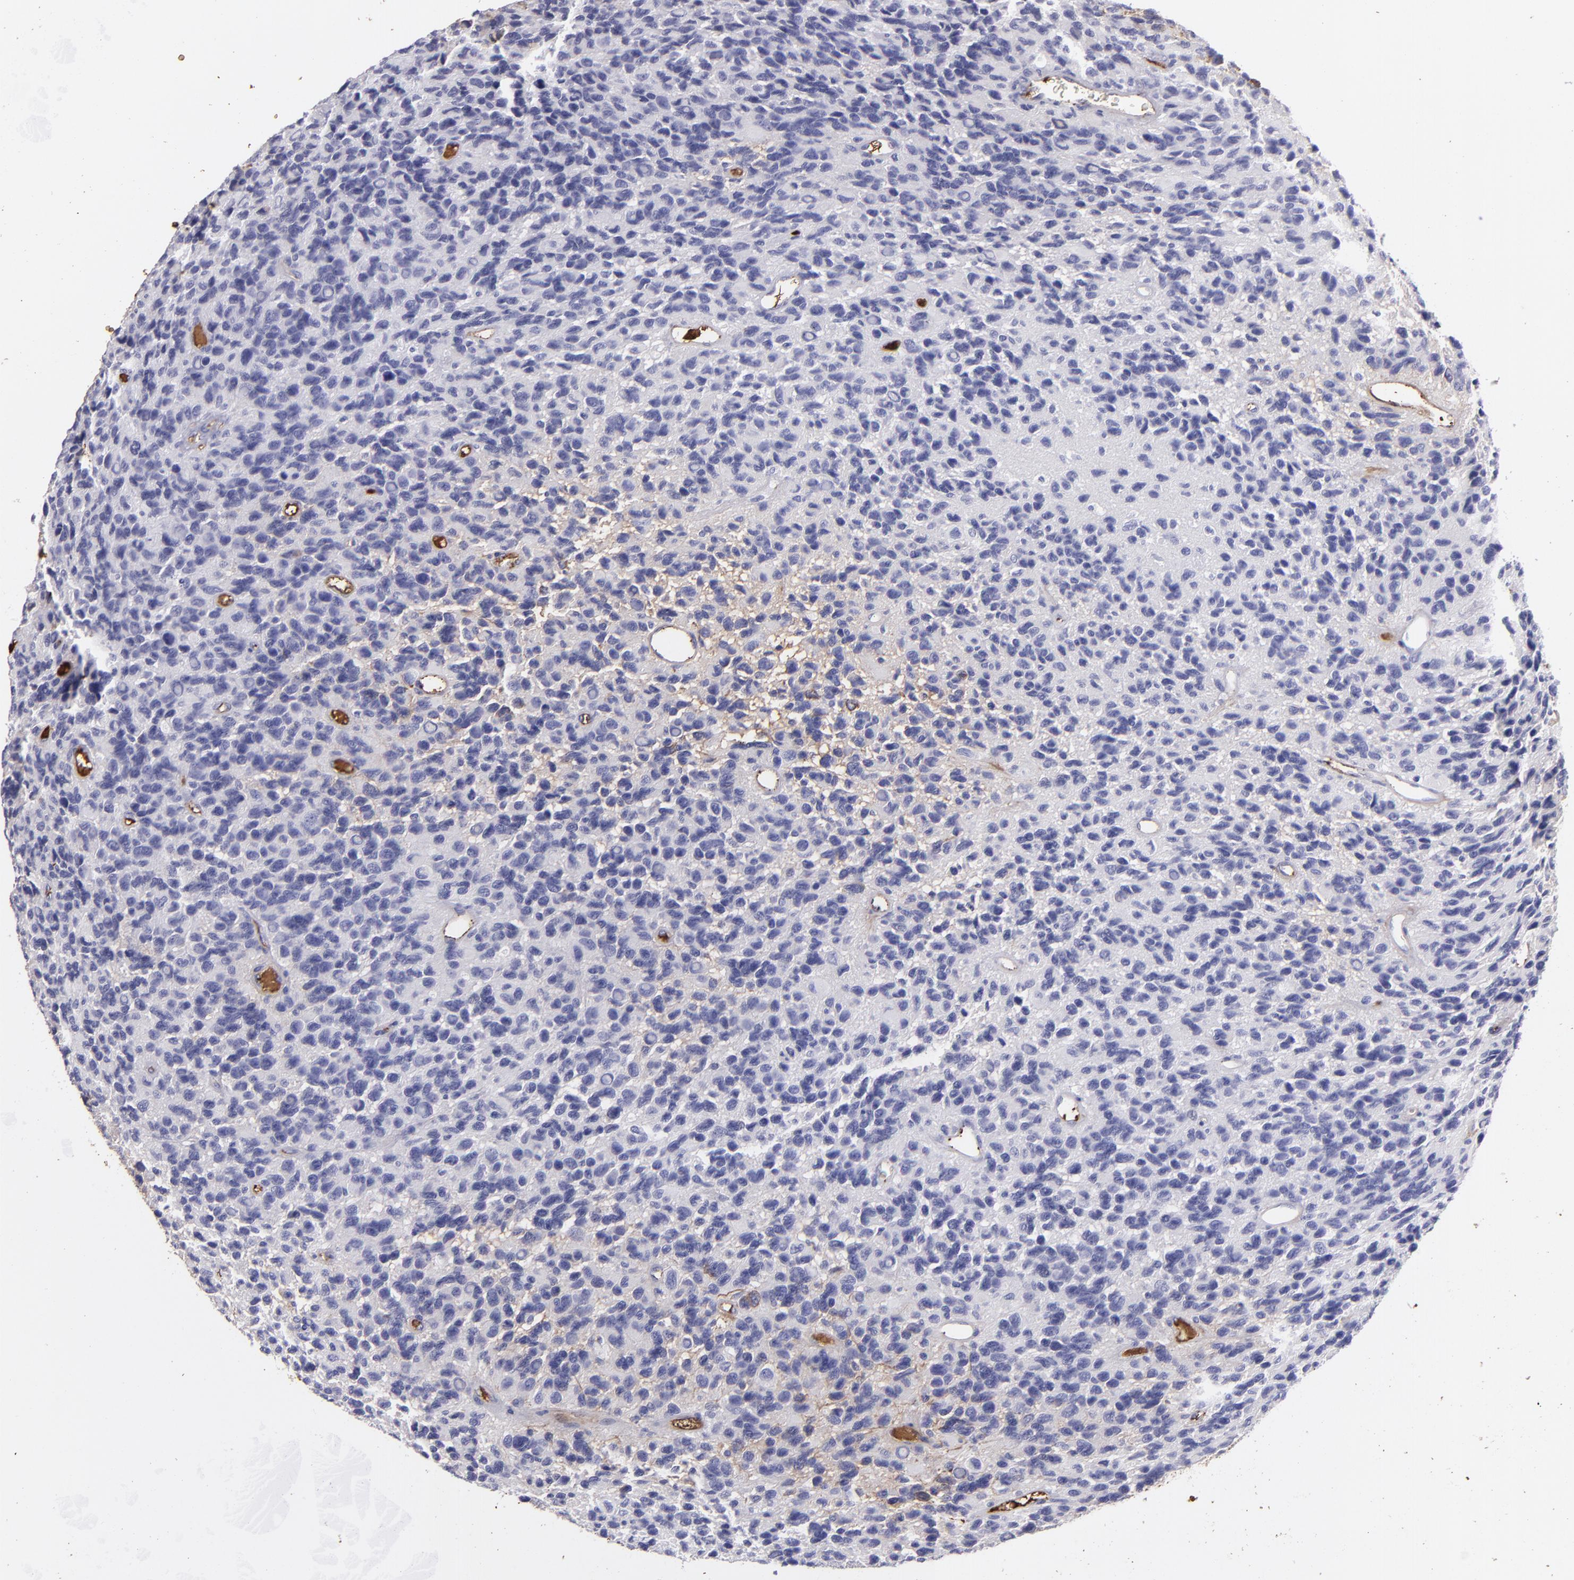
{"staining": {"intensity": "negative", "quantity": "none", "location": "none"}, "tissue": "glioma", "cell_type": "Tumor cells", "image_type": "cancer", "snomed": [{"axis": "morphology", "description": "Glioma, malignant, High grade"}, {"axis": "topography", "description": "Brain"}], "caption": "Immunohistochemistry (IHC) image of neoplastic tissue: glioma stained with DAB (3,3'-diaminobenzidine) exhibits no significant protein staining in tumor cells.", "gene": "FGB", "patient": {"sex": "male", "age": 77}}